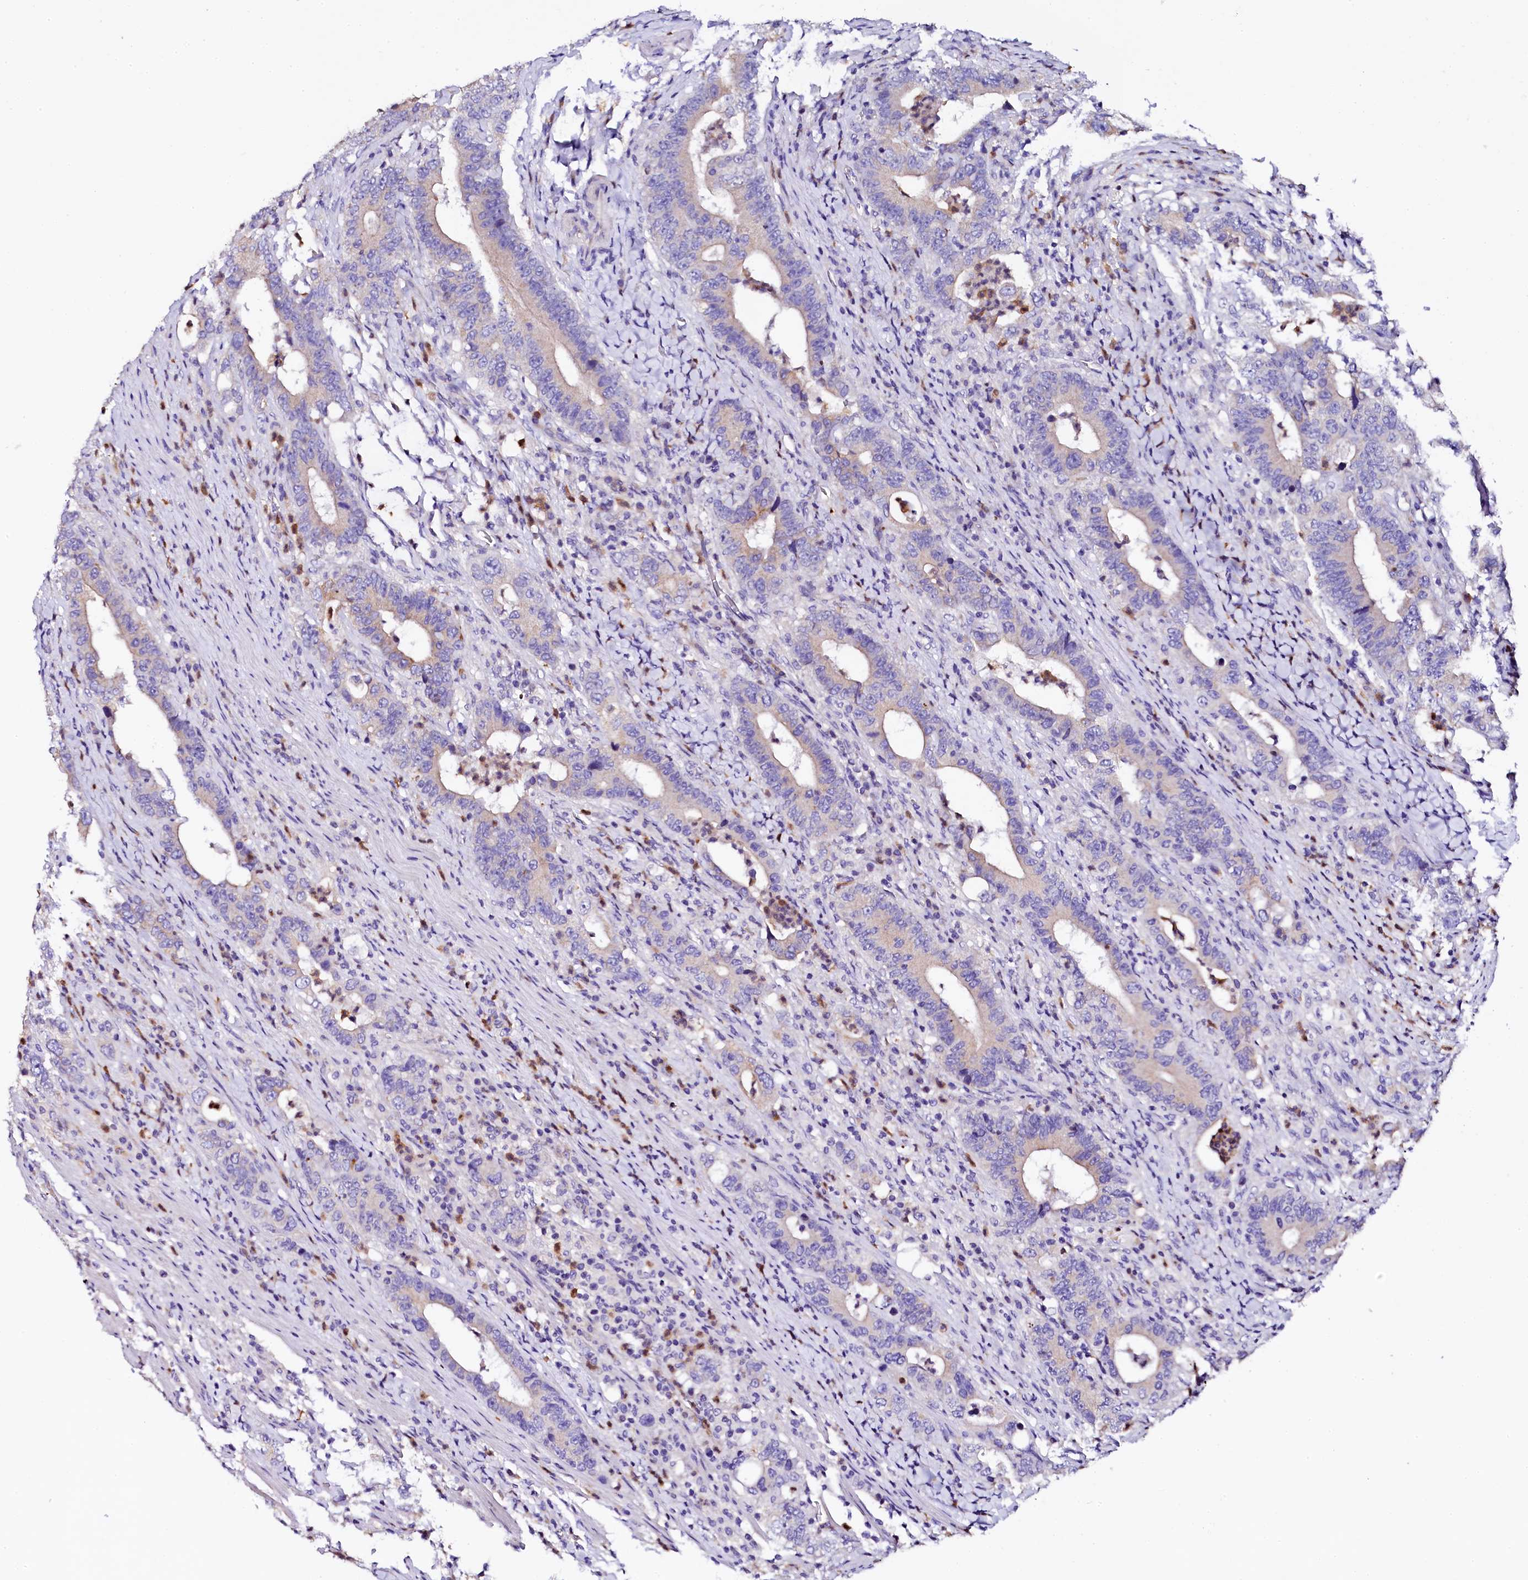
{"staining": {"intensity": "negative", "quantity": "none", "location": "none"}, "tissue": "colorectal cancer", "cell_type": "Tumor cells", "image_type": "cancer", "snomed": [{"axis": "morphology", "description": "Adenocarcinoma, NOS"}, {"axis": "topography", "description": "Colon"}], "caption": "DAB immunohistochemical staining of colorectal cancer (adenocarcinoma) demonstrates no significant positivity in tumor cells. Nuclei are stained in blue.", "gene": "NAA16", "patient": {"sex": "female", "age": 75}}